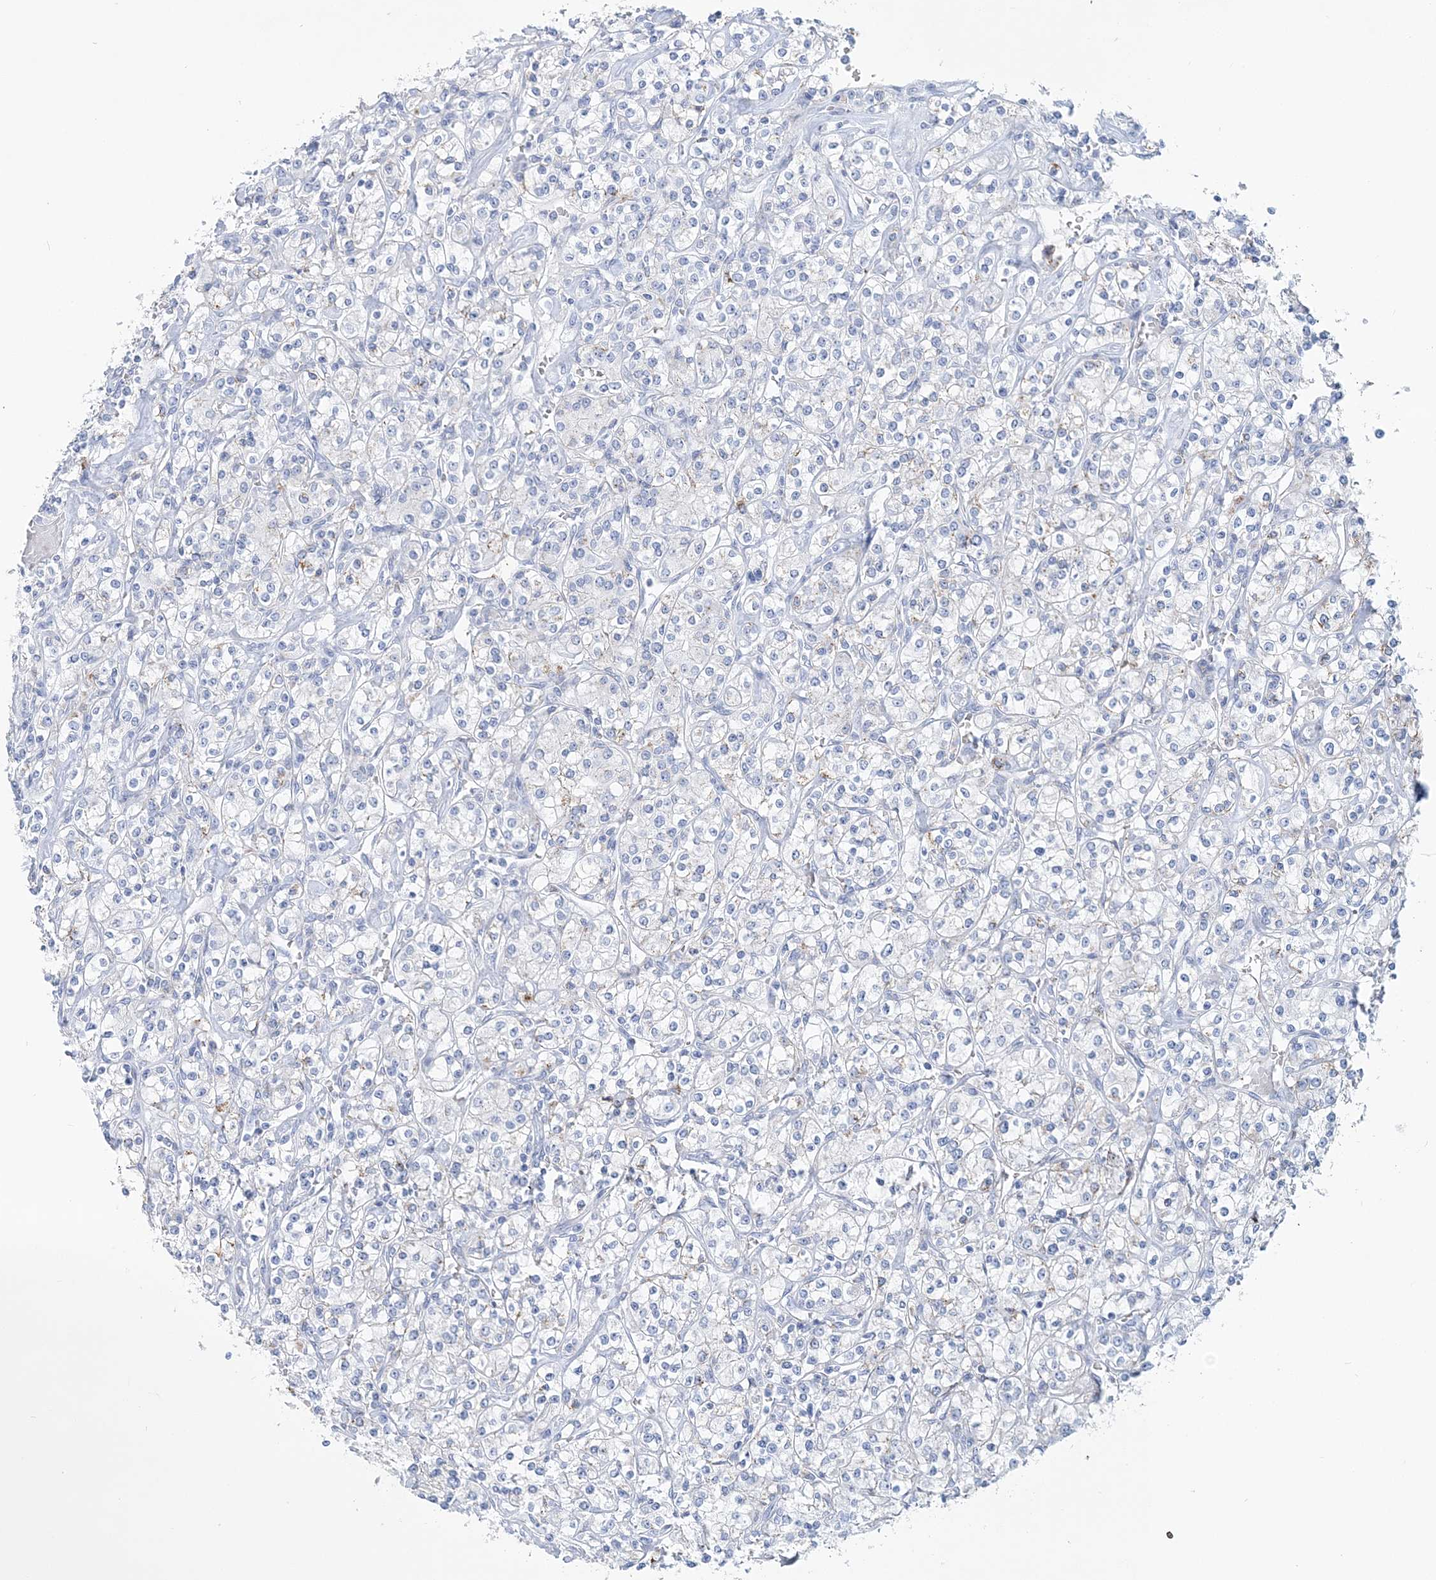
{"staining": {"intensity": "negative", "quantity": "none", "location": "none"}, "tissue": "renal cancer", "cell_type": "Tumor cells", "image_type": "cancer", "snomed": [{"axis": "morphology", "description": "Adenocarcinoma, NOS"}, {"axis": "topography", "description": "Kidney"}], "caption": "This is an immunohistochemistry (IHC) histopathology image of renal adenocarcinoma. There is no expression in tumor cells.", "gene": "NKX6-1", "patient": {"sex": "male", "age": 77}}